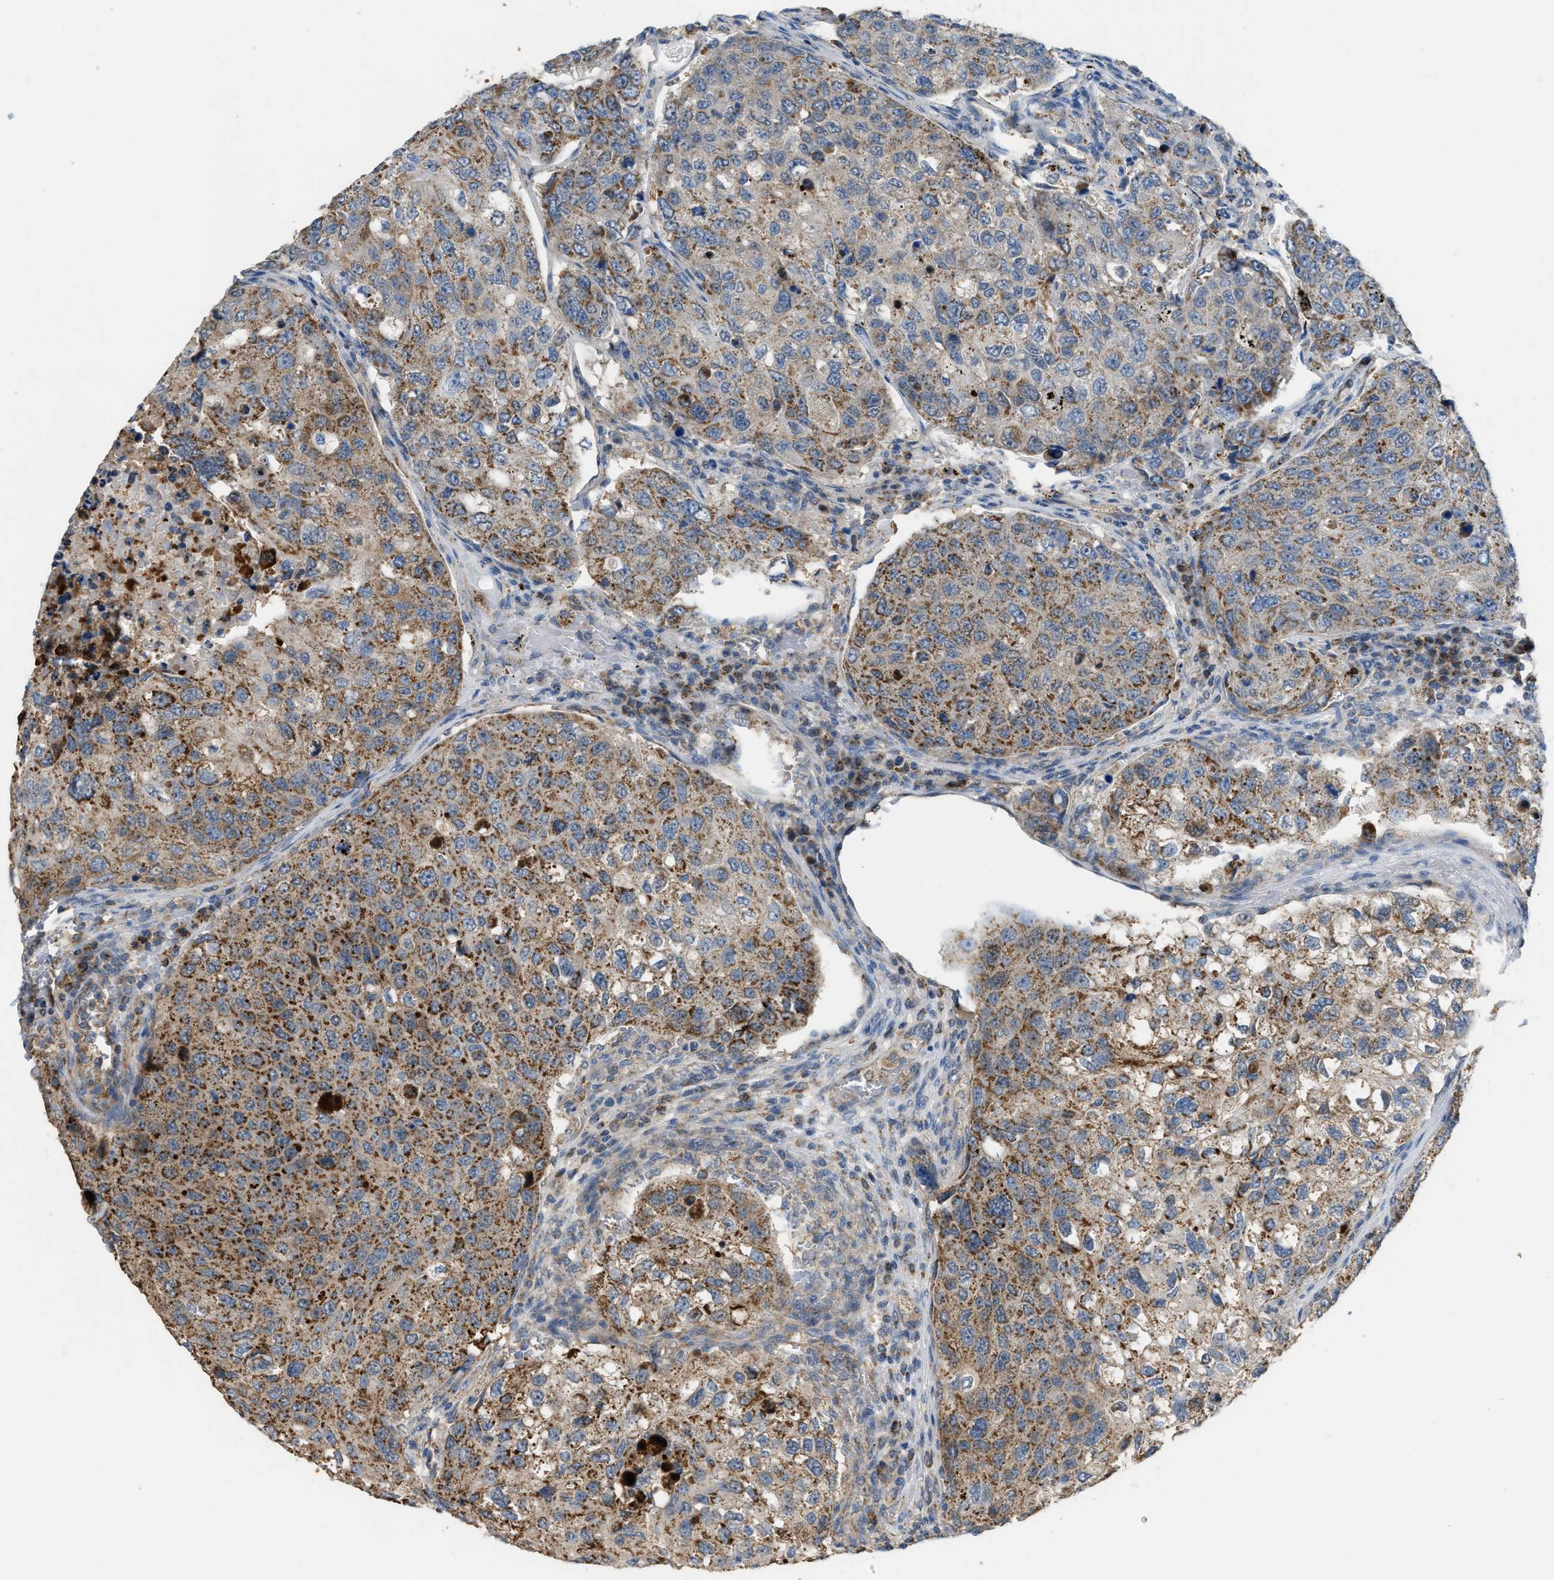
{"staining": {"intensity": "moderate", "quantity": ">75%", "location": "cytoplasmic/membranous"}, "tissue": "urothelial cancer", "cell_type": "Tumor cells", "image_type": "cancer", "snomed": [{"axis": "morphology", "description": "Urothelial carcinoma, High grade"}, {"axis": "topography", "description": "Lymph node"}, {"axis": "topography", "description": "Urinary bladder"}], "caption": "This is a micrograph of immunohistochemistry staining of urothelial cancer, which shows moderate expression in the cytoplasmic/membranous of tumor cells.", "gene": "ETFB", "patient": {"sex": "male", "age": 51}}